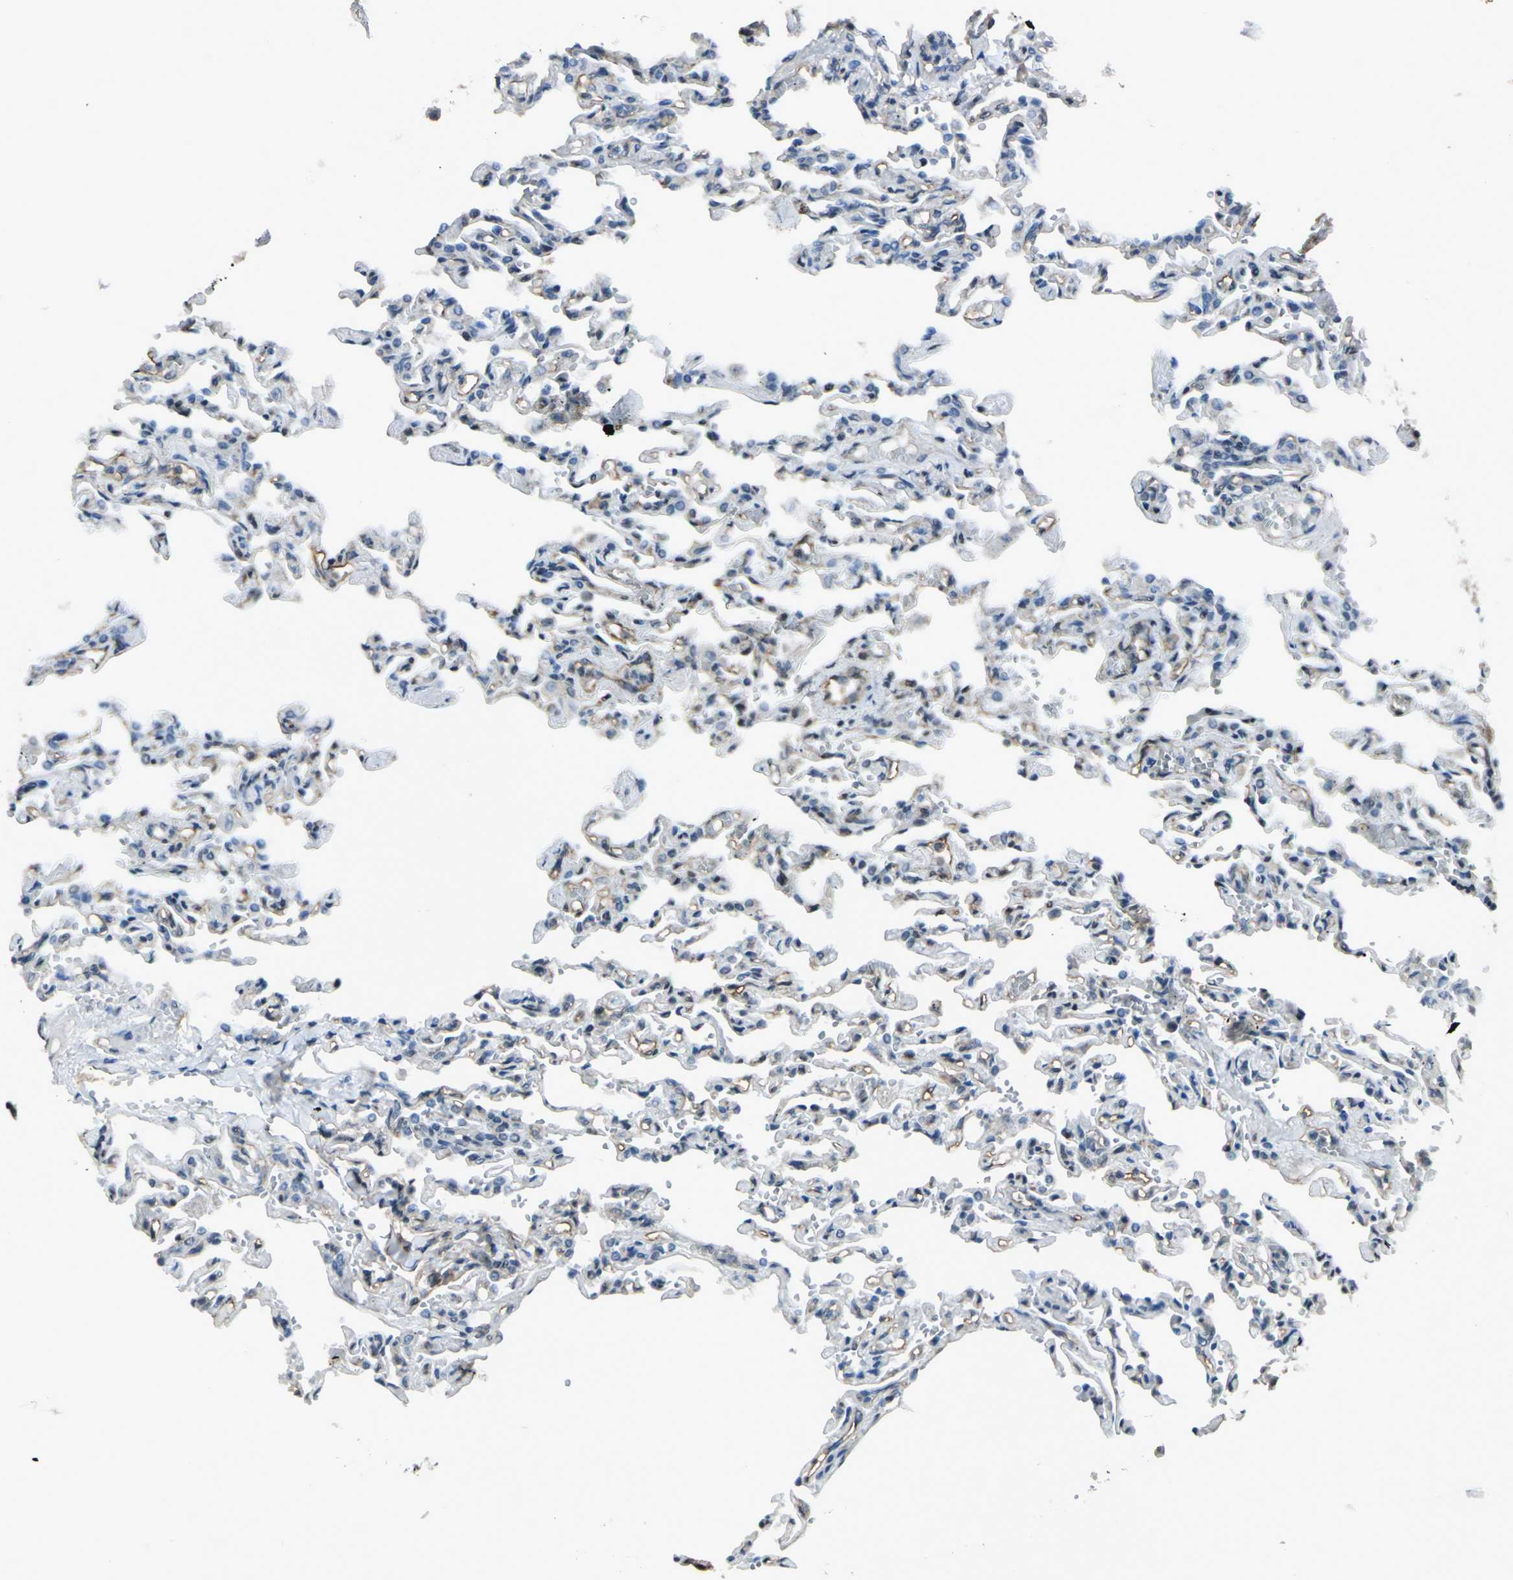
{"staining": {"intensity": "moderate", "quantity": "25%-75%", "location": "cytoplasmic/membranous,nuclear"}, "tissue": "lung", "cell_type": "Alveolar cells", "image_type": "normal", "snomed": [{"axis": "morphology", "description": "Normal tissue, NOS"}, {"axis": "topography", "description": "Lung"}], "caption": "Benign lung reveals moderate cytoplasmic/membranous,nuclear staining in about 25%-75% of alveolar cells The staining was performed using DAB (3,3'-diaminobenzidine), with brown indicating positive protein expression. Nuclei are stained blue with hematoxylin..", "gene": "NR2C2", "patient": {"sex": "male", "age": 21}}